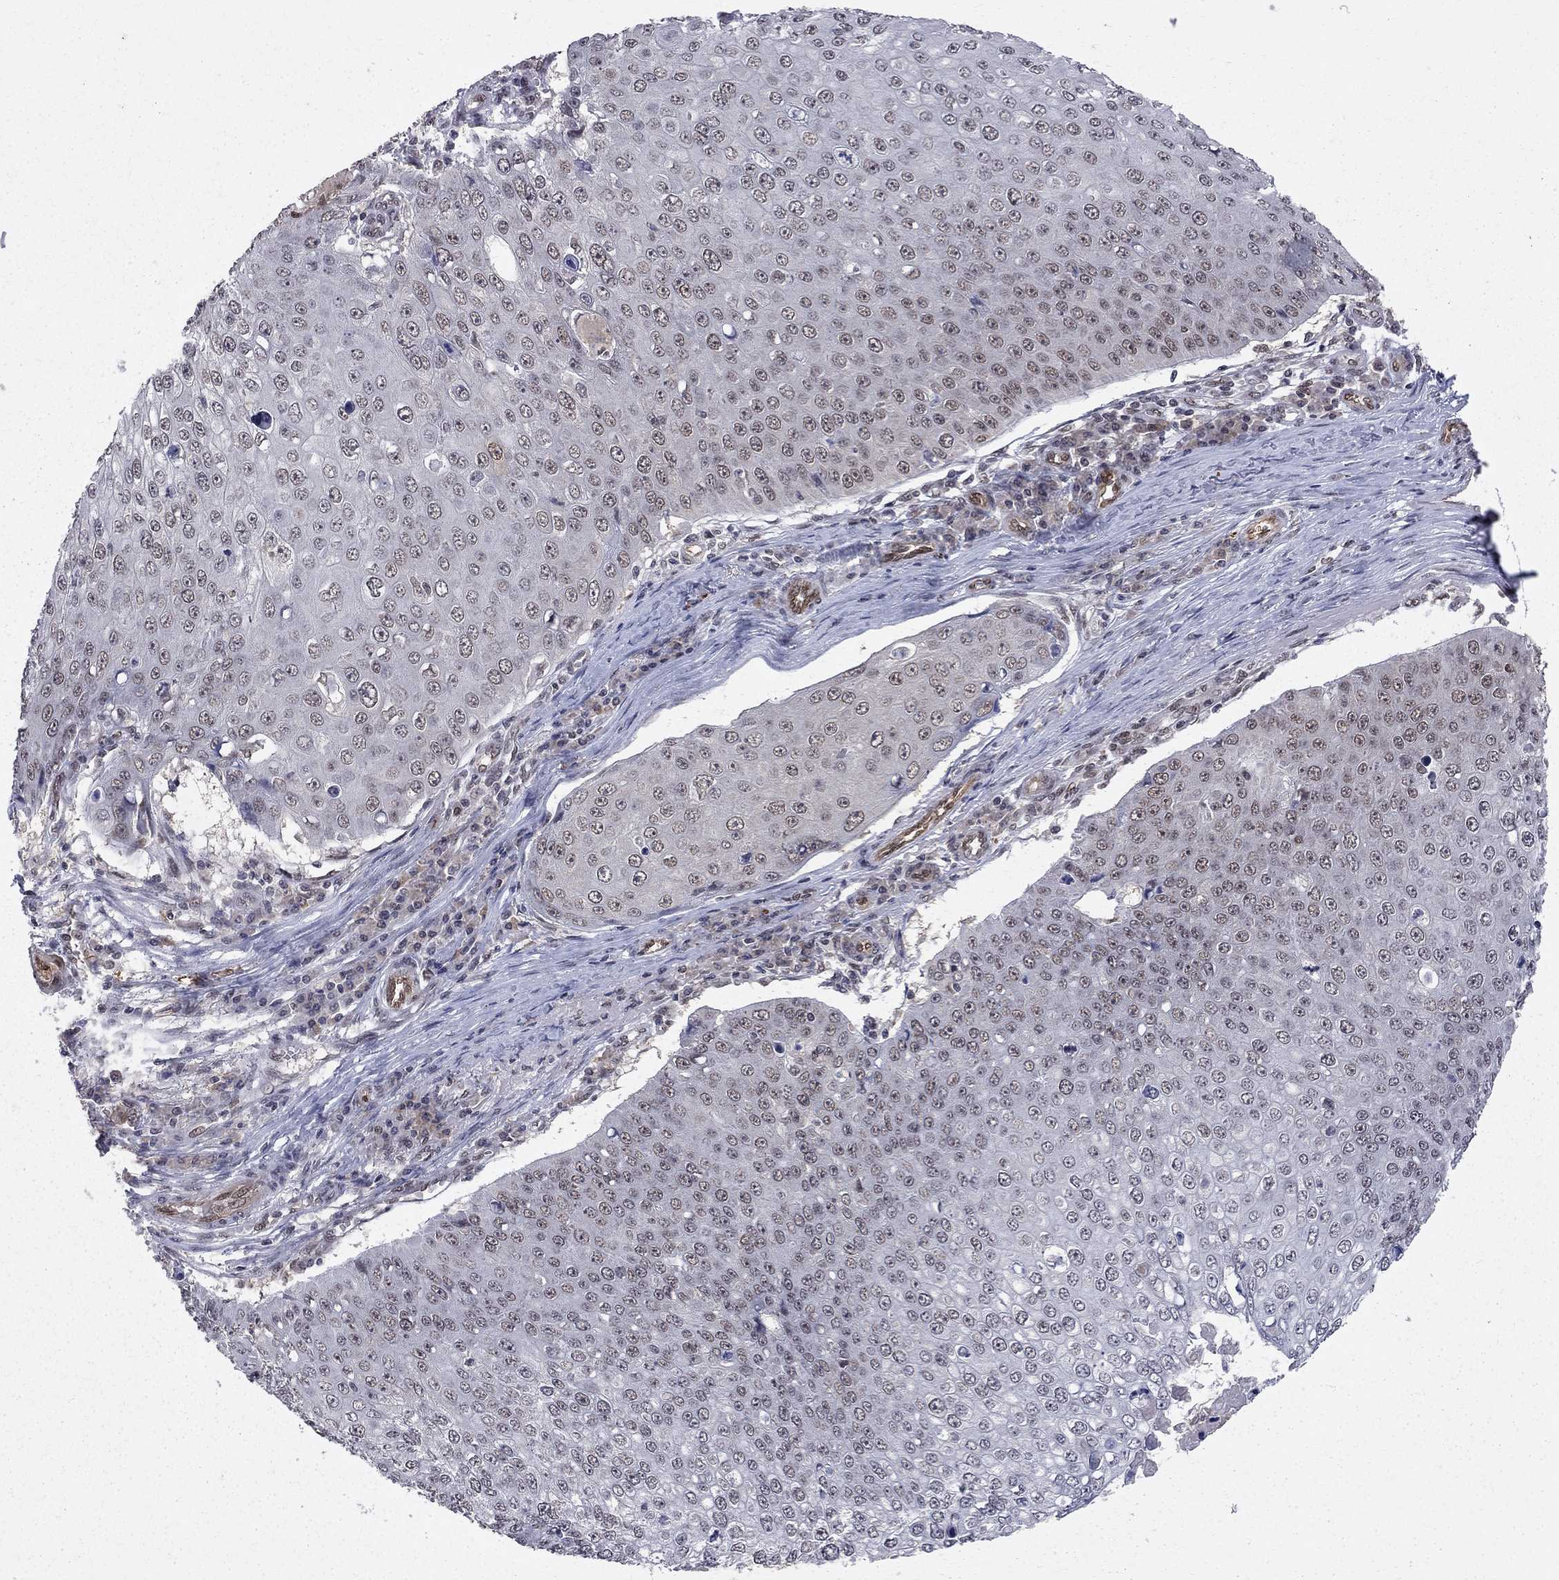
{"staining": {"intensity": "moderate", "quantity": "25%-75%", "location": "nuclear"}, "tissue": "skin cancer", "cell_type": "Tumor cells", "image_type": "cancer", "snomed": [{"axis": "morphology", "description": "Squamous cell carcinoma, NOS"}, {"axis": "topography", "description": "Skin"}], "caption": "Skin squamous cell carcinoma stained with a protein marker reveals moderate staining in tumor cells.", "gene": "SAP30L", "patient": {"sex": "male", "age": 71}}